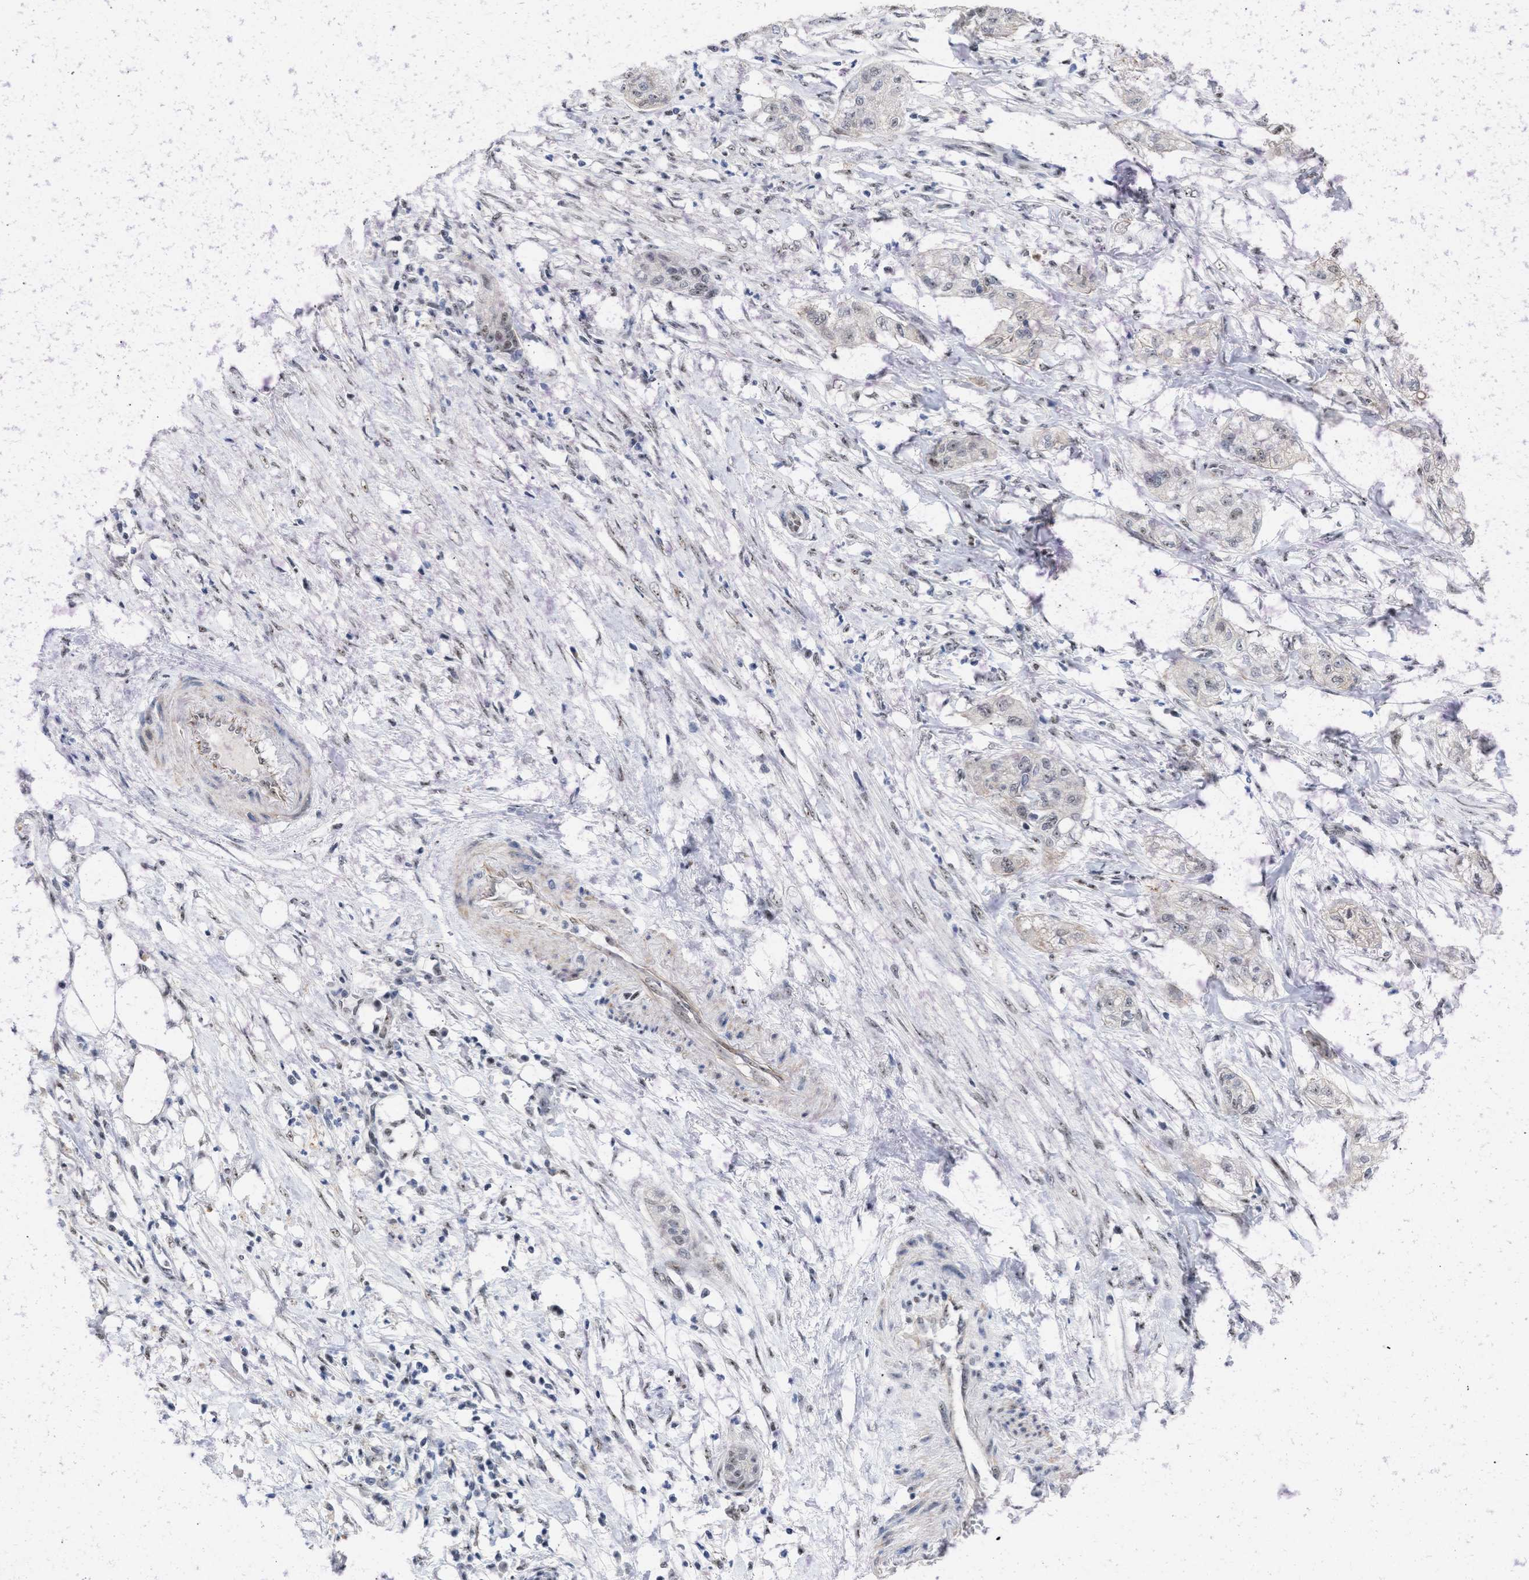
{"staining": {"intensity": "moderate", "quantity": "25%-75%", "location": "cytoplasmic/membranous,nuclear"}, "tissue": "pancreatic cancer", "cell_type": "Tumor cells", "image_type": "cancer", "snomed": [{"axis": "morphology", "description": "Adenocarcinoma, NOS"}, {"axis": "topography", "description": "Pancreas"}], "caption": "Immunohistochemistry micrograph of adenocarcinoma (pancreatic) stained for a protein (brown), which demonstrates medium levels of moderate cytoplasmic/membranous and nuclear staining in about 25%-75% of tumor cells.", "gene": "DDX41", "patient": {"sex": "female", "age": 78}}